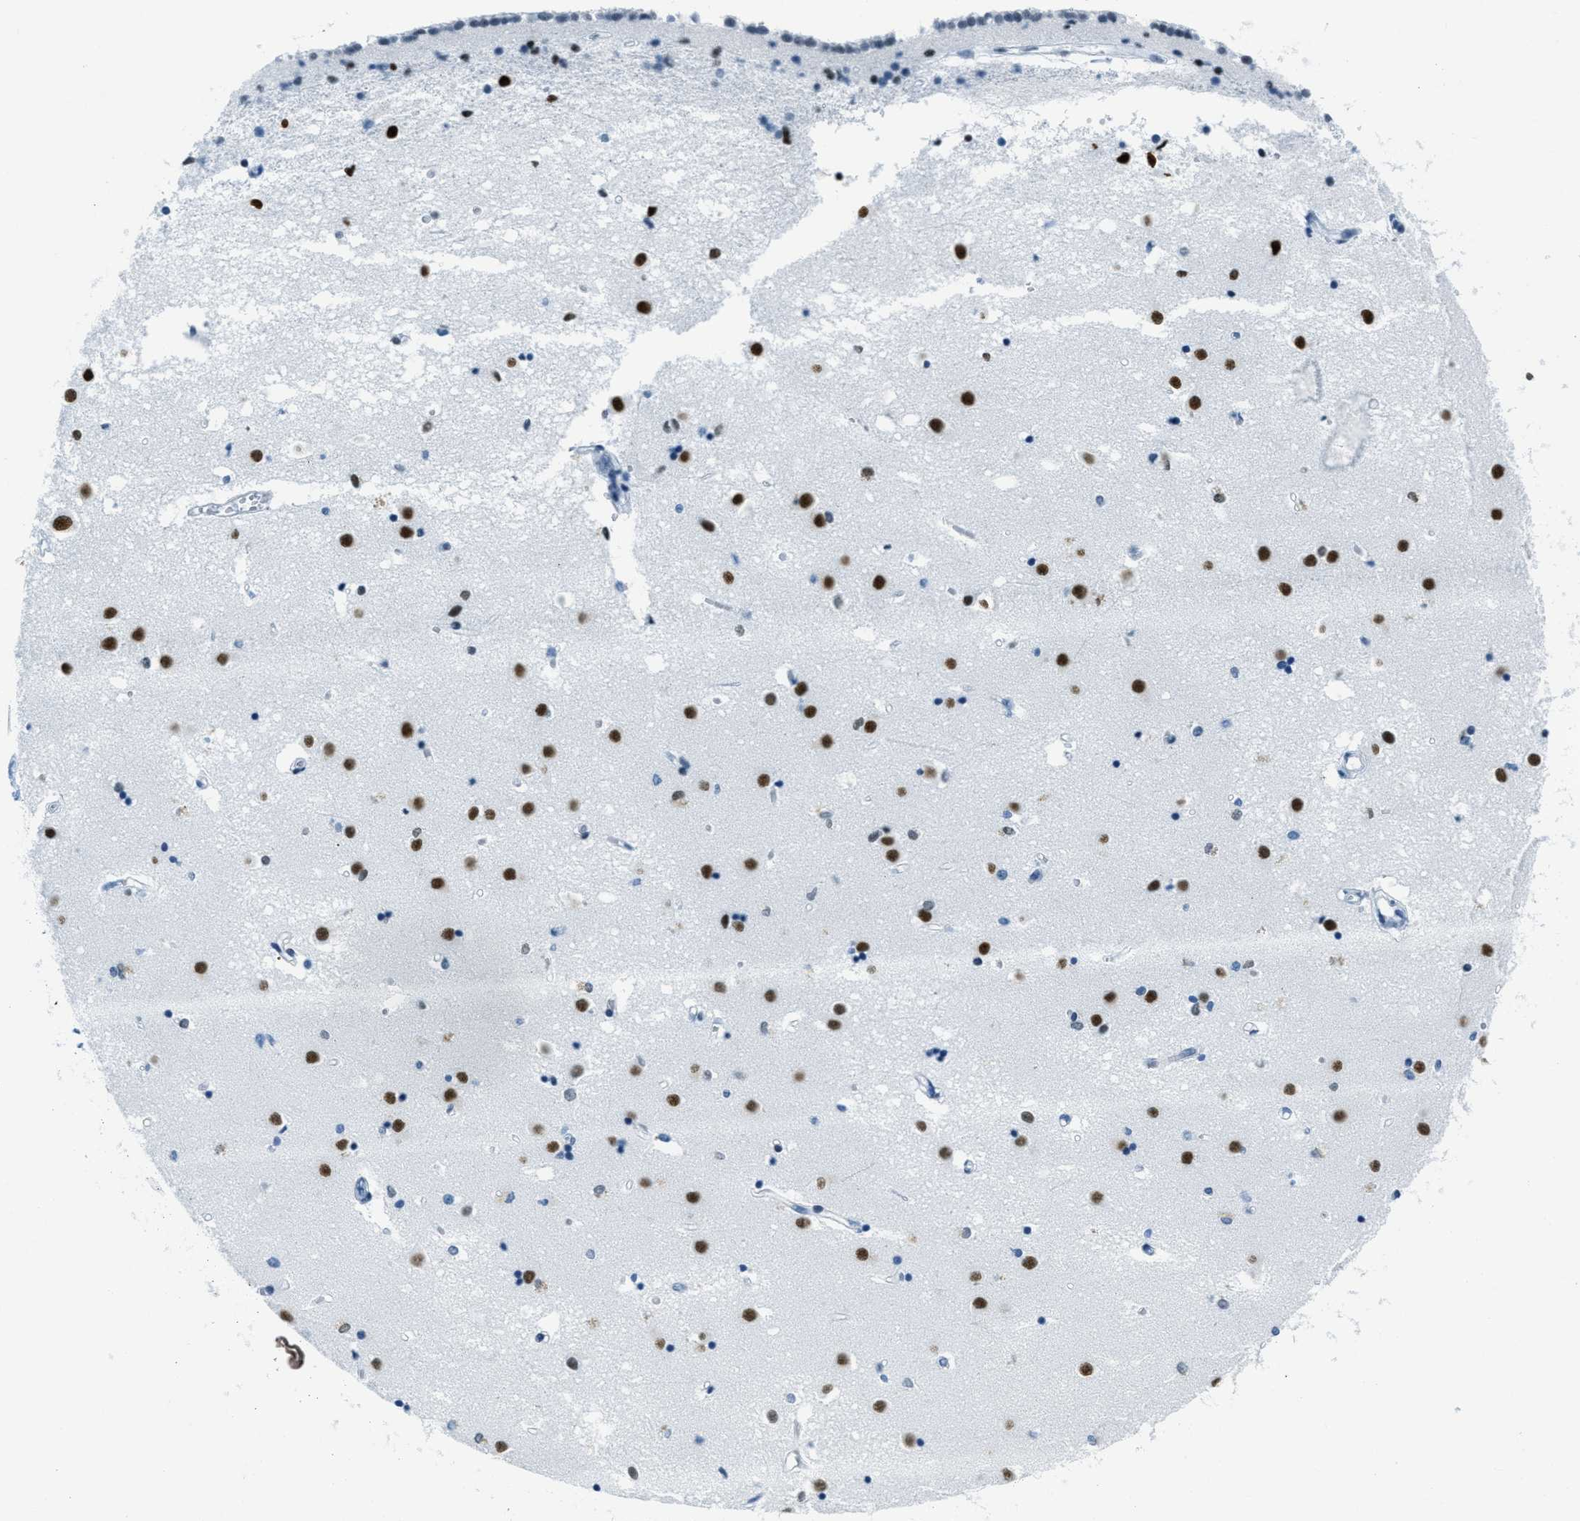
{"staining": {"intensity": "negative", "quantity": "none", "location": "none"}, "tissue": "caudate", "cell_type": "Glial cells", "image_type": "normal", "snomed": [{"axis": "morphology", "description": "Normal tissue, NOS"}, {"axis": "topography", "description": "Lateral ventricle wall"}], "caption": "IHC image of benign caudate: caudate stained with DAB (3,3'-diaminobenzidine) exhibits no significant protein staining in glial cells. (DAB immunohistochemistry with hematoxylin counter stain).", "gene": "PLA2G2A", "patient": {"sex": "male", "age": 45}}